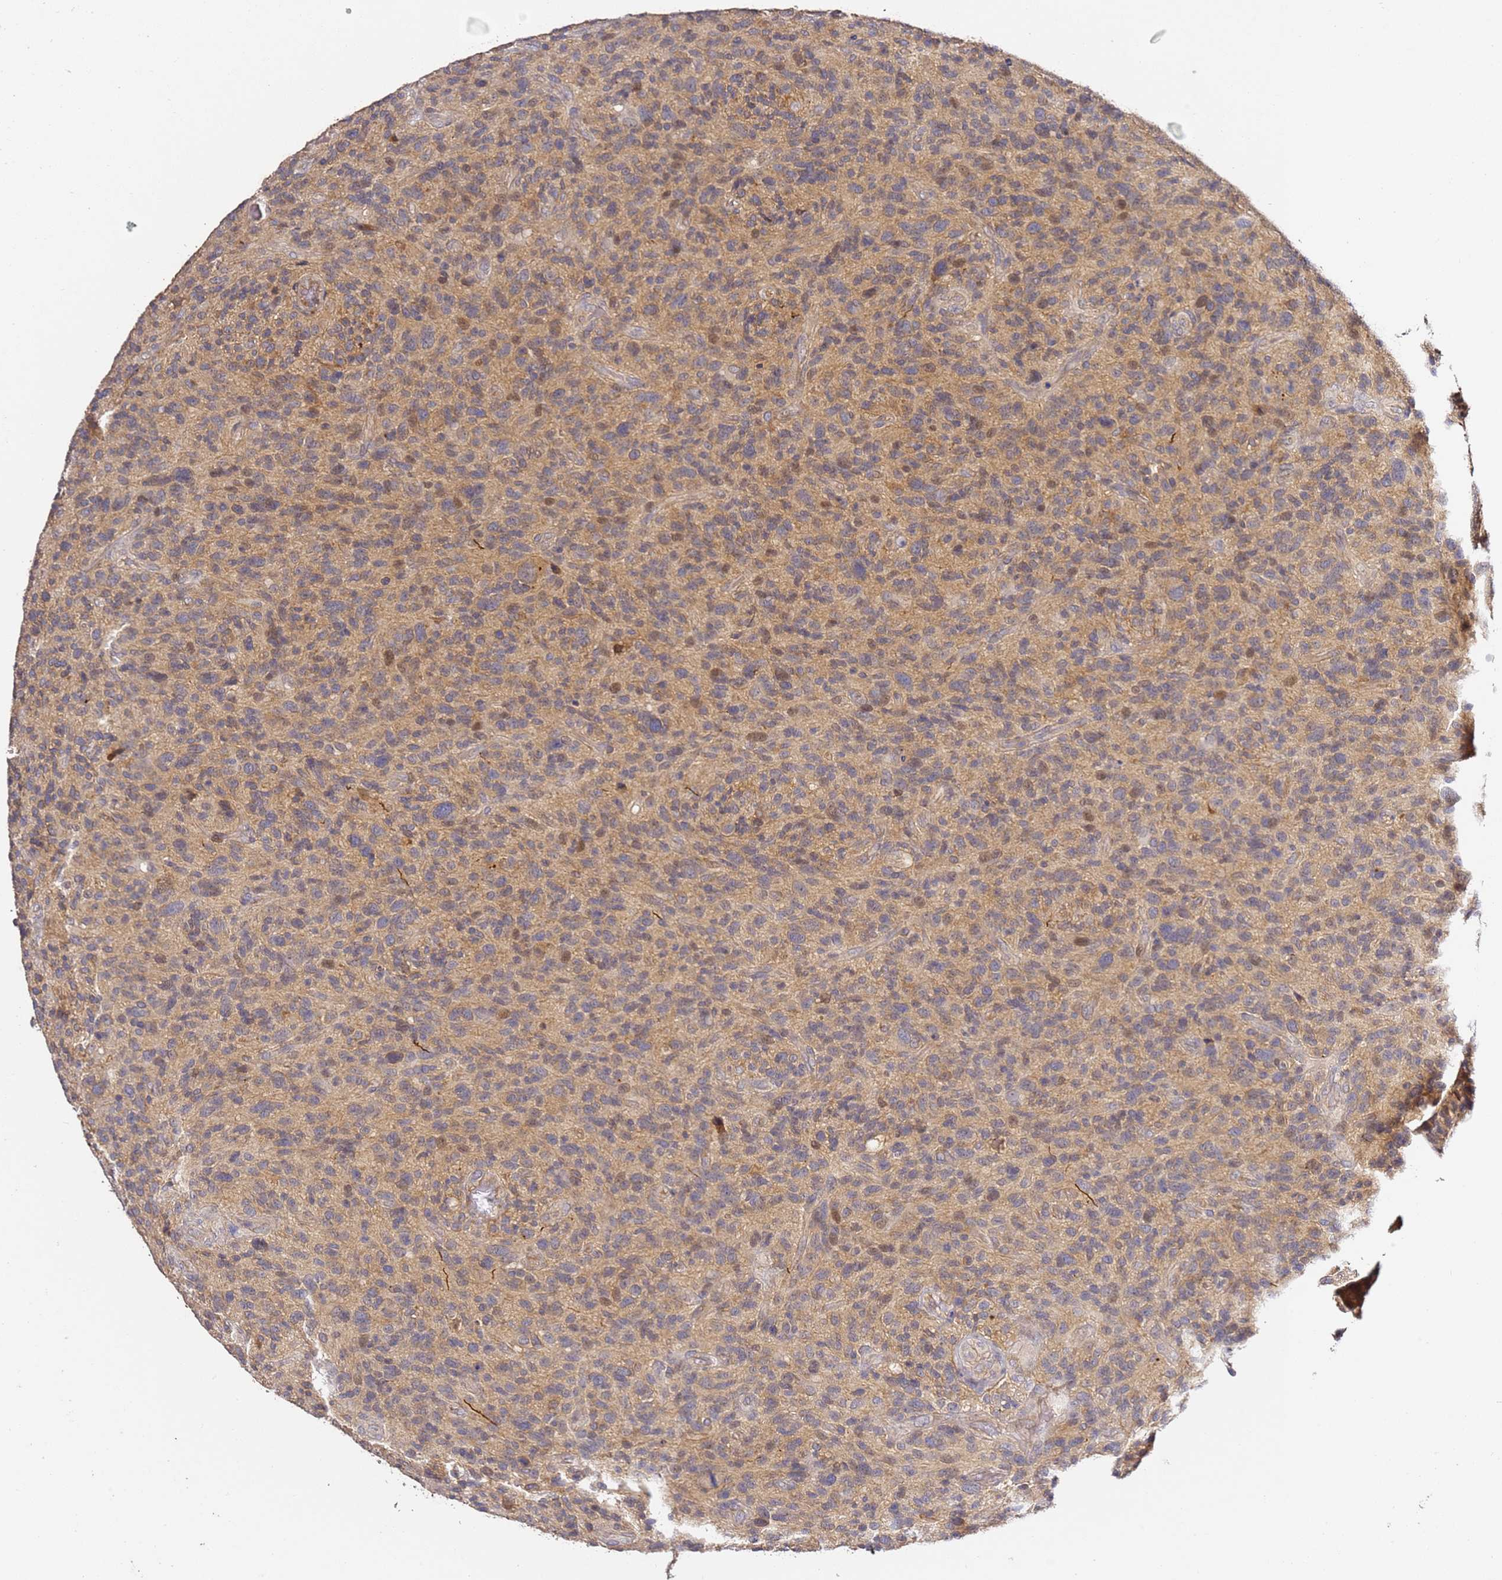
{"staining": {"intensity": "weak", "quantity": "25%-75%", "location": "cytoplasmic/membranous"}, "tissue": "glioma", "cell_type": "Tumor cells", "image_type": "cancer", "snomed": [{"axis": "morphology", "description": "Glioma, malignant, High grade"}, {"axis": "topography", "description": "Brain"}], "caption": "Immunohistochemistry (IHC) of malignant glioma (high-grade) shows low levels of weak cytoplasmic/membranous staining in approximately 25%-75% of tumor cells. (DAB = brown stain, brightfield microscopy at high magnification).", "gene": "OSBPL2", "patient": {"sex": "male", "age": 47}}